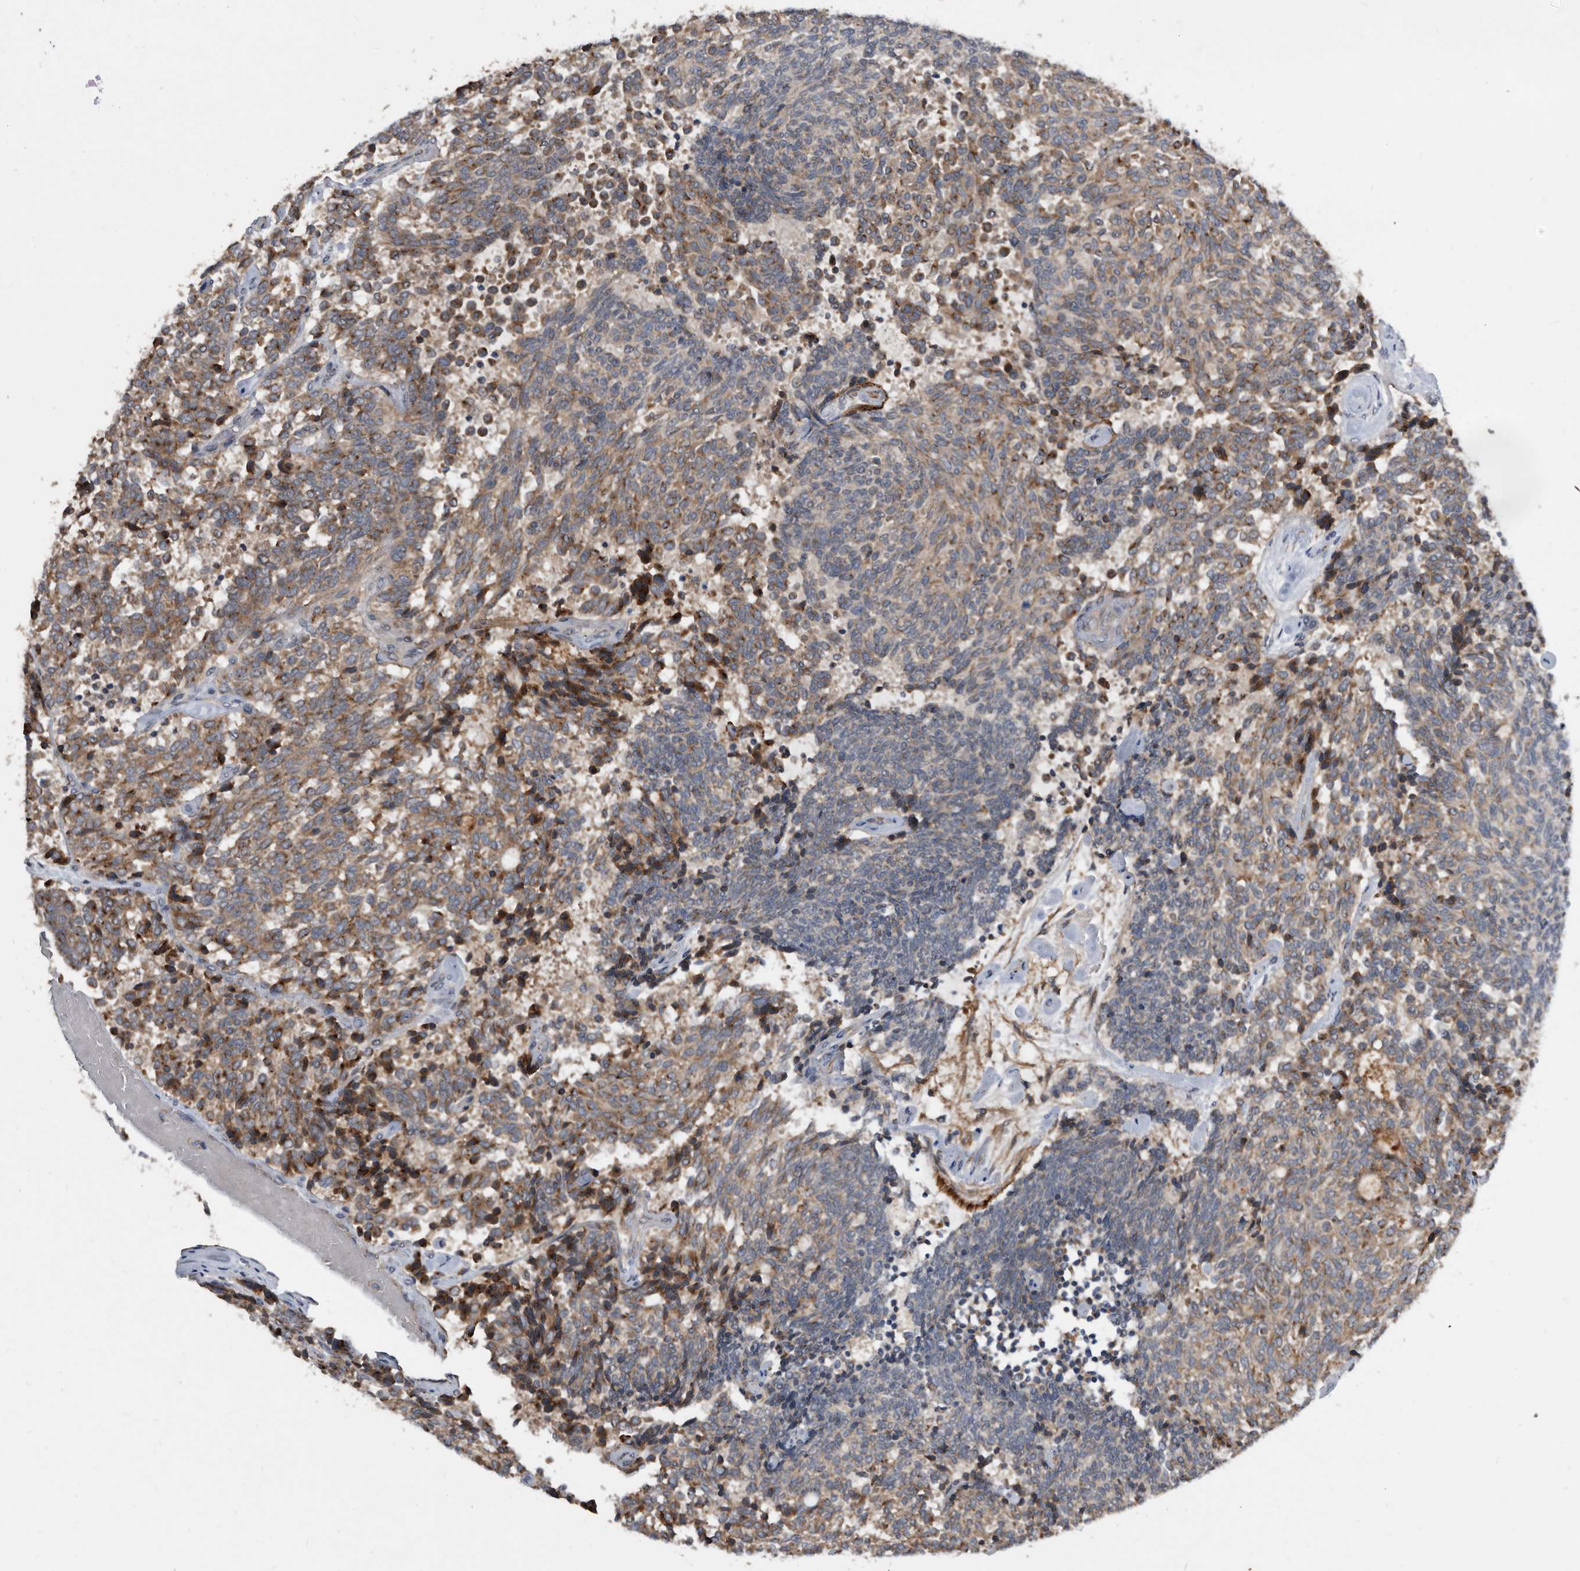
{"staining": {"intensity": "moderate", "quantity": ">75%", "location": "cytoplasmic/membranous"}, "tissue": "carcinoid", "cell_type": "Tumor cells", "image_type": "cancer", "snomed": [{"axis": "morphology", "description": "Carcinoid, malignant, NOS"}, {"axis": "topography", "description": "Pancreas"}], "caption": "IHC of human carcinoid shows medium levels of moderate cytoplasmic/membranous staining in approximately >75% of tumor cells.", "gene": "PI15", "patient": {"sex": "female", "age": 54}}